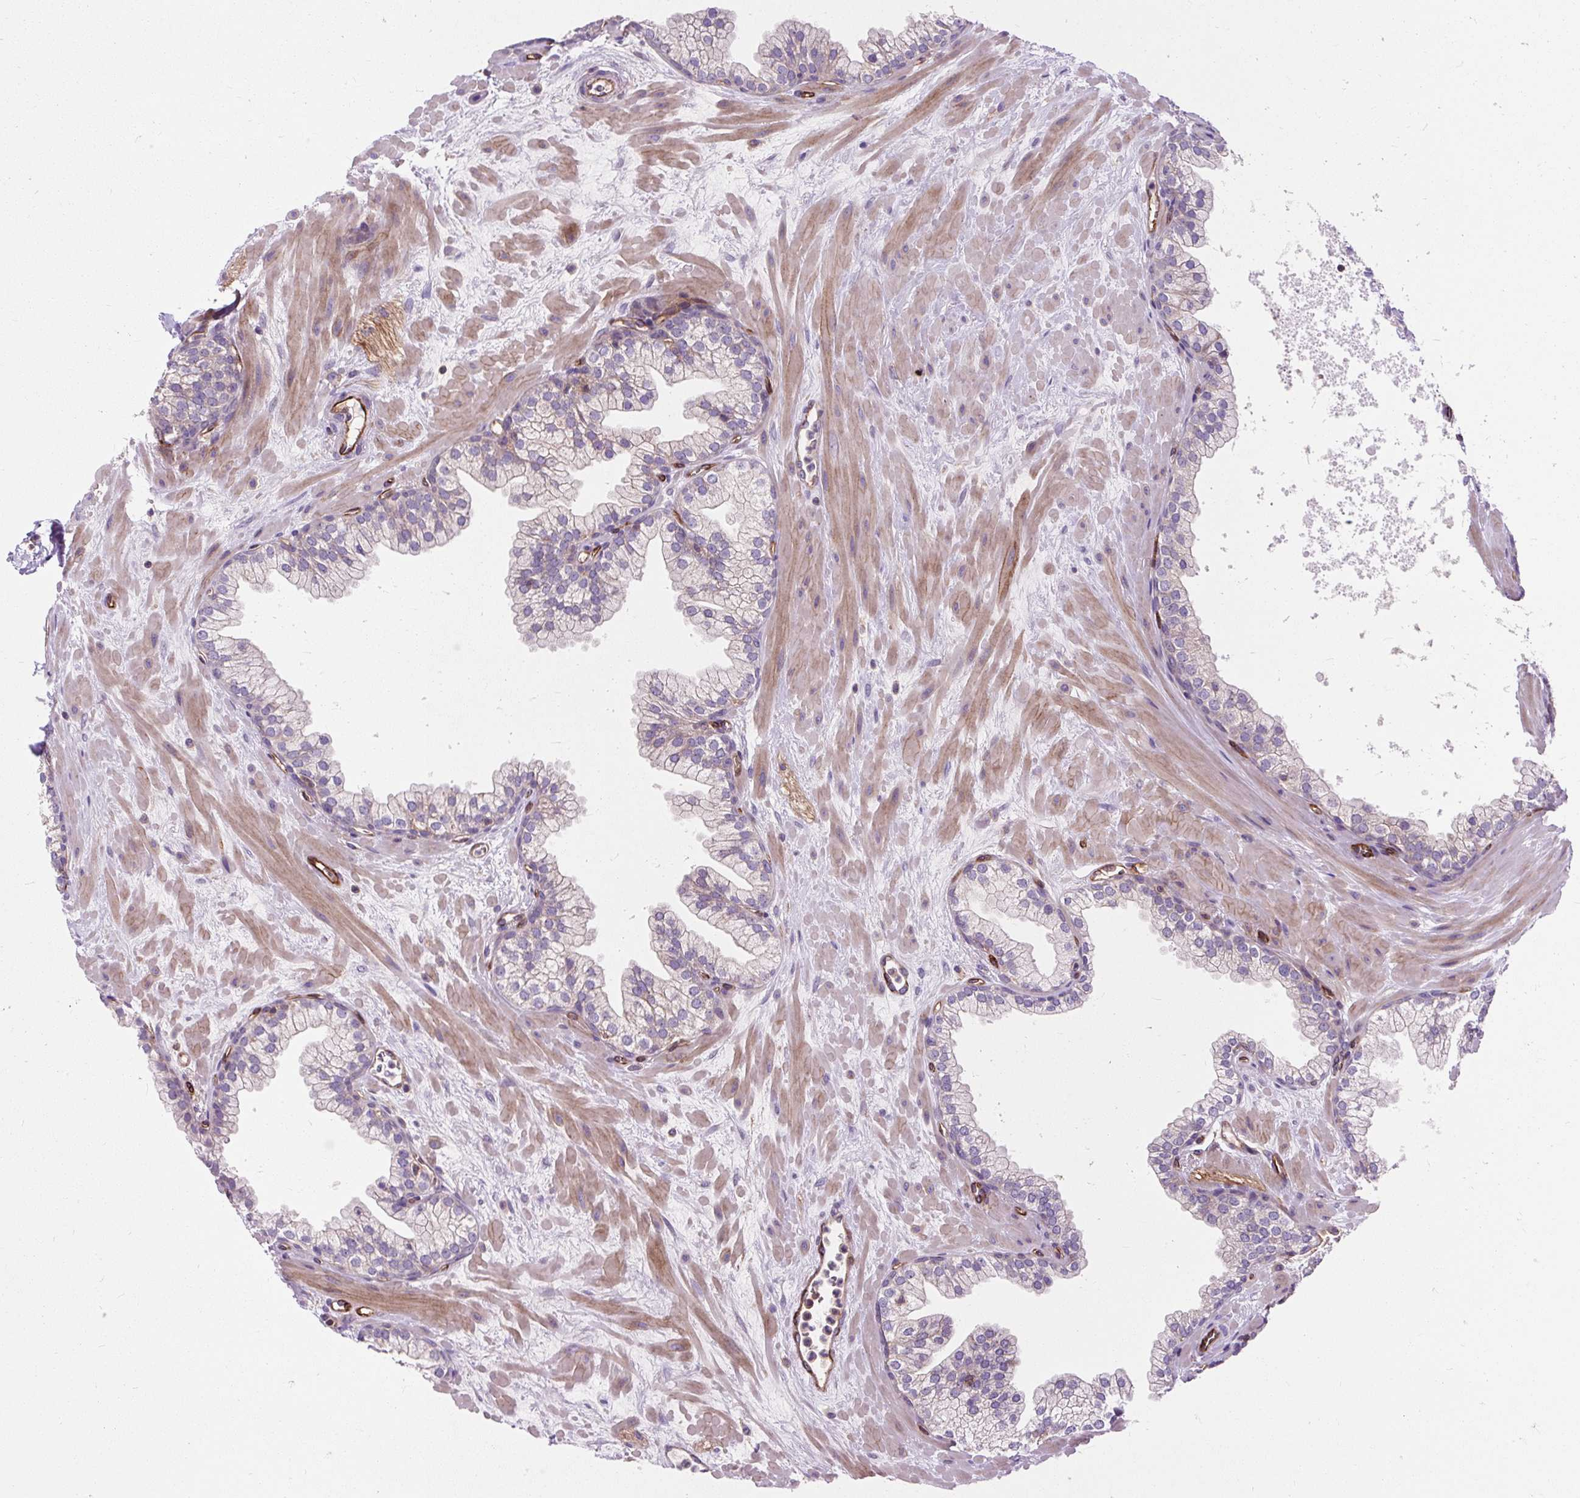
{"staining": {"intensity": "negative", "quantity": "none", "location": "none"}, "tissue": "prostate", "cell_type": "Glandular cells", "image_type": "normal", "snomed": [{"axis": "morphology", "description": "Normal tissue, NOS"}, {"axis": "topography", "description": "Prostate"}, {"axis": "topography", "description": "Peripheral nerve tissue"}], "caption": "Immunohistochemistry micrograph of unremarkable prostate: human prostate stained with DAB demonstrates no significant protein positivity in glandular cells.", "gene": "PCDHGB3", "patient": {"sex": "male", "age": 61}}